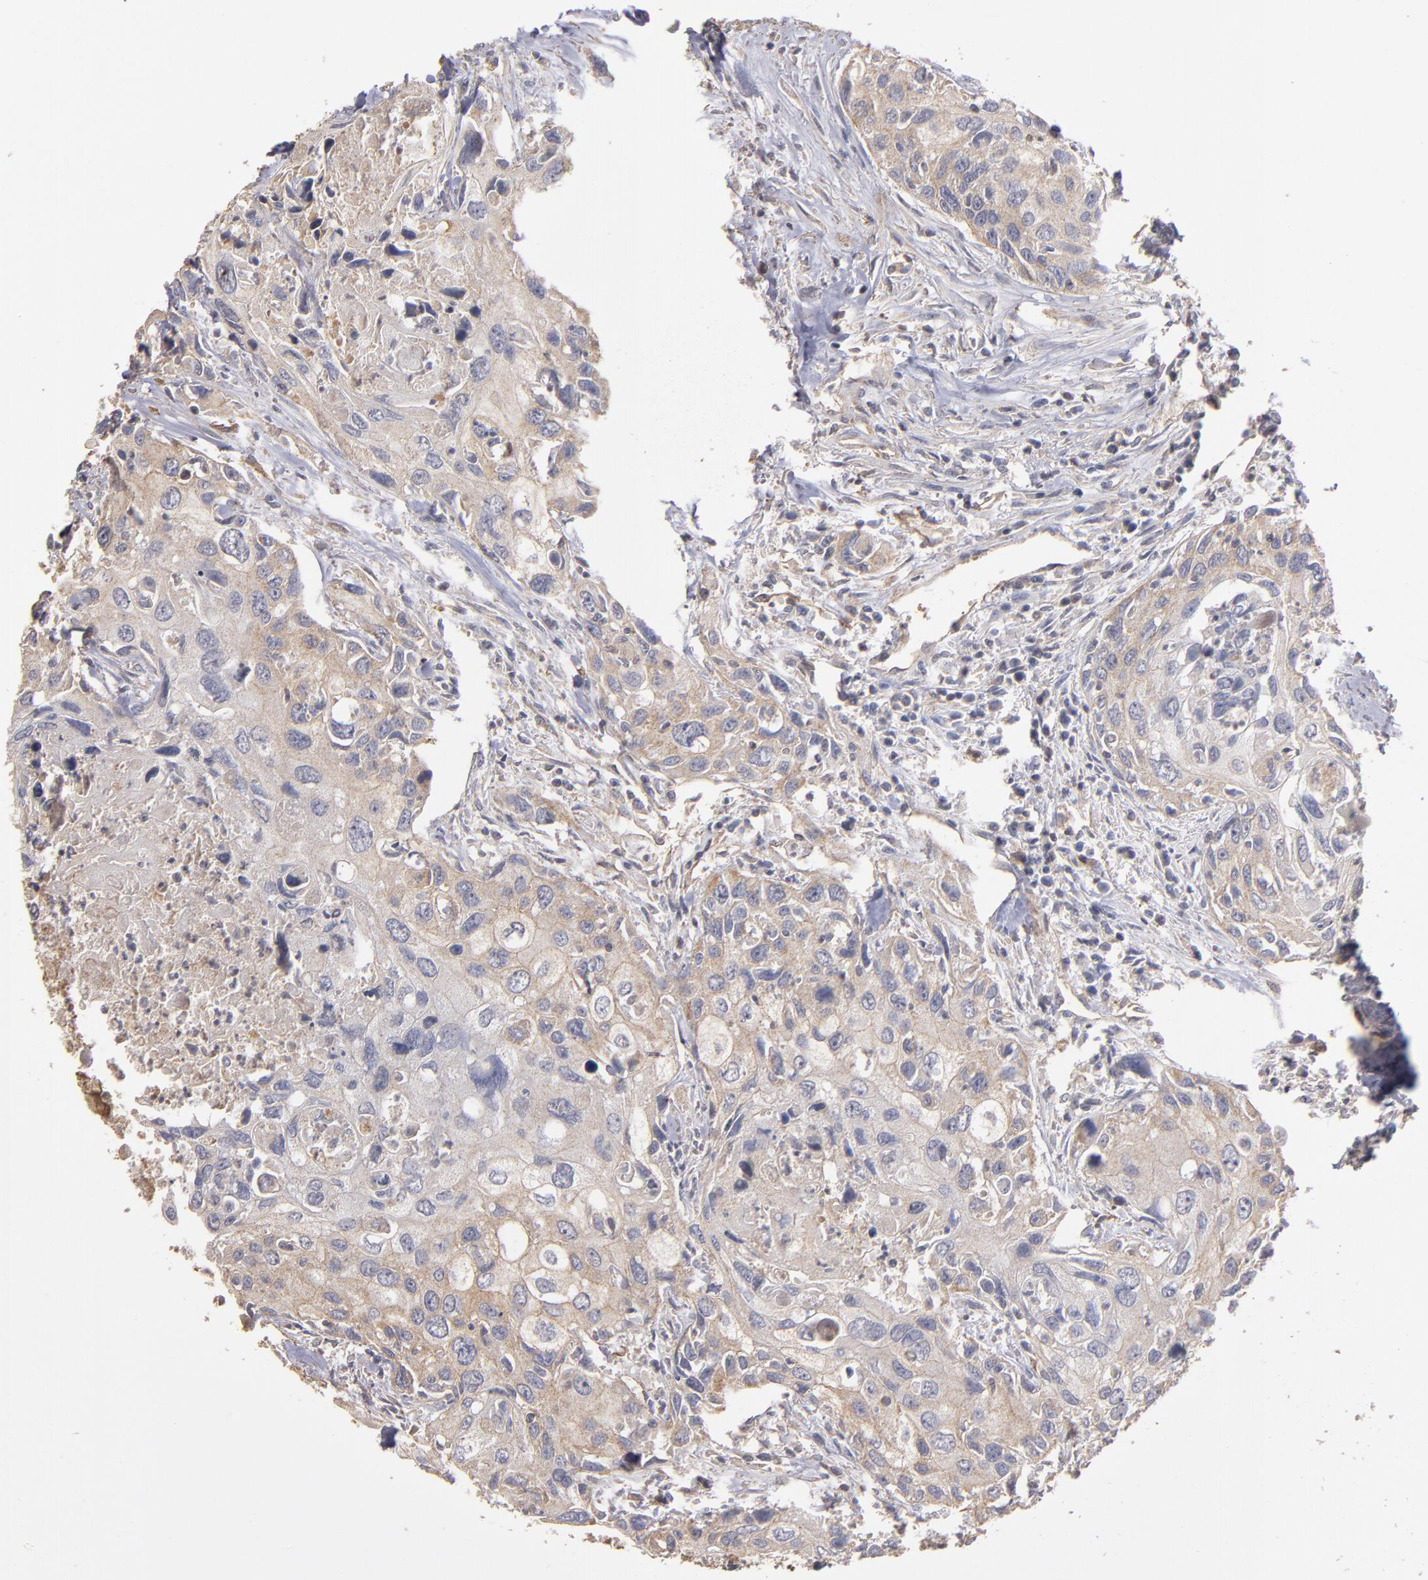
{"staining": {"intensity": "weak", "quantity": ">75%", "location": "cytoplasmic/membranous"}, "tissue": "urothelial cancer", "cell_type": "Tumor cells", "image_type": "cancer", "snomed": [{"axis": "morphology", "description": "Urothelial carcinoma, High grade"}, {"axis": "topography", "description": "Urinary bladder"}], "caption": "Immunohistochemistry (IHC) micrograph of neoplastic tissue: urothelial cancer stained using immunohistochemistry (IHC) reveals low levels of weak protein expression localized specifically in the cytoplasmic/membranous of tumor cells, appearing as a cytoplasmic/membranous brown color.", "gene": "DMD", "patient": {"sex": "male", "age": 71}}